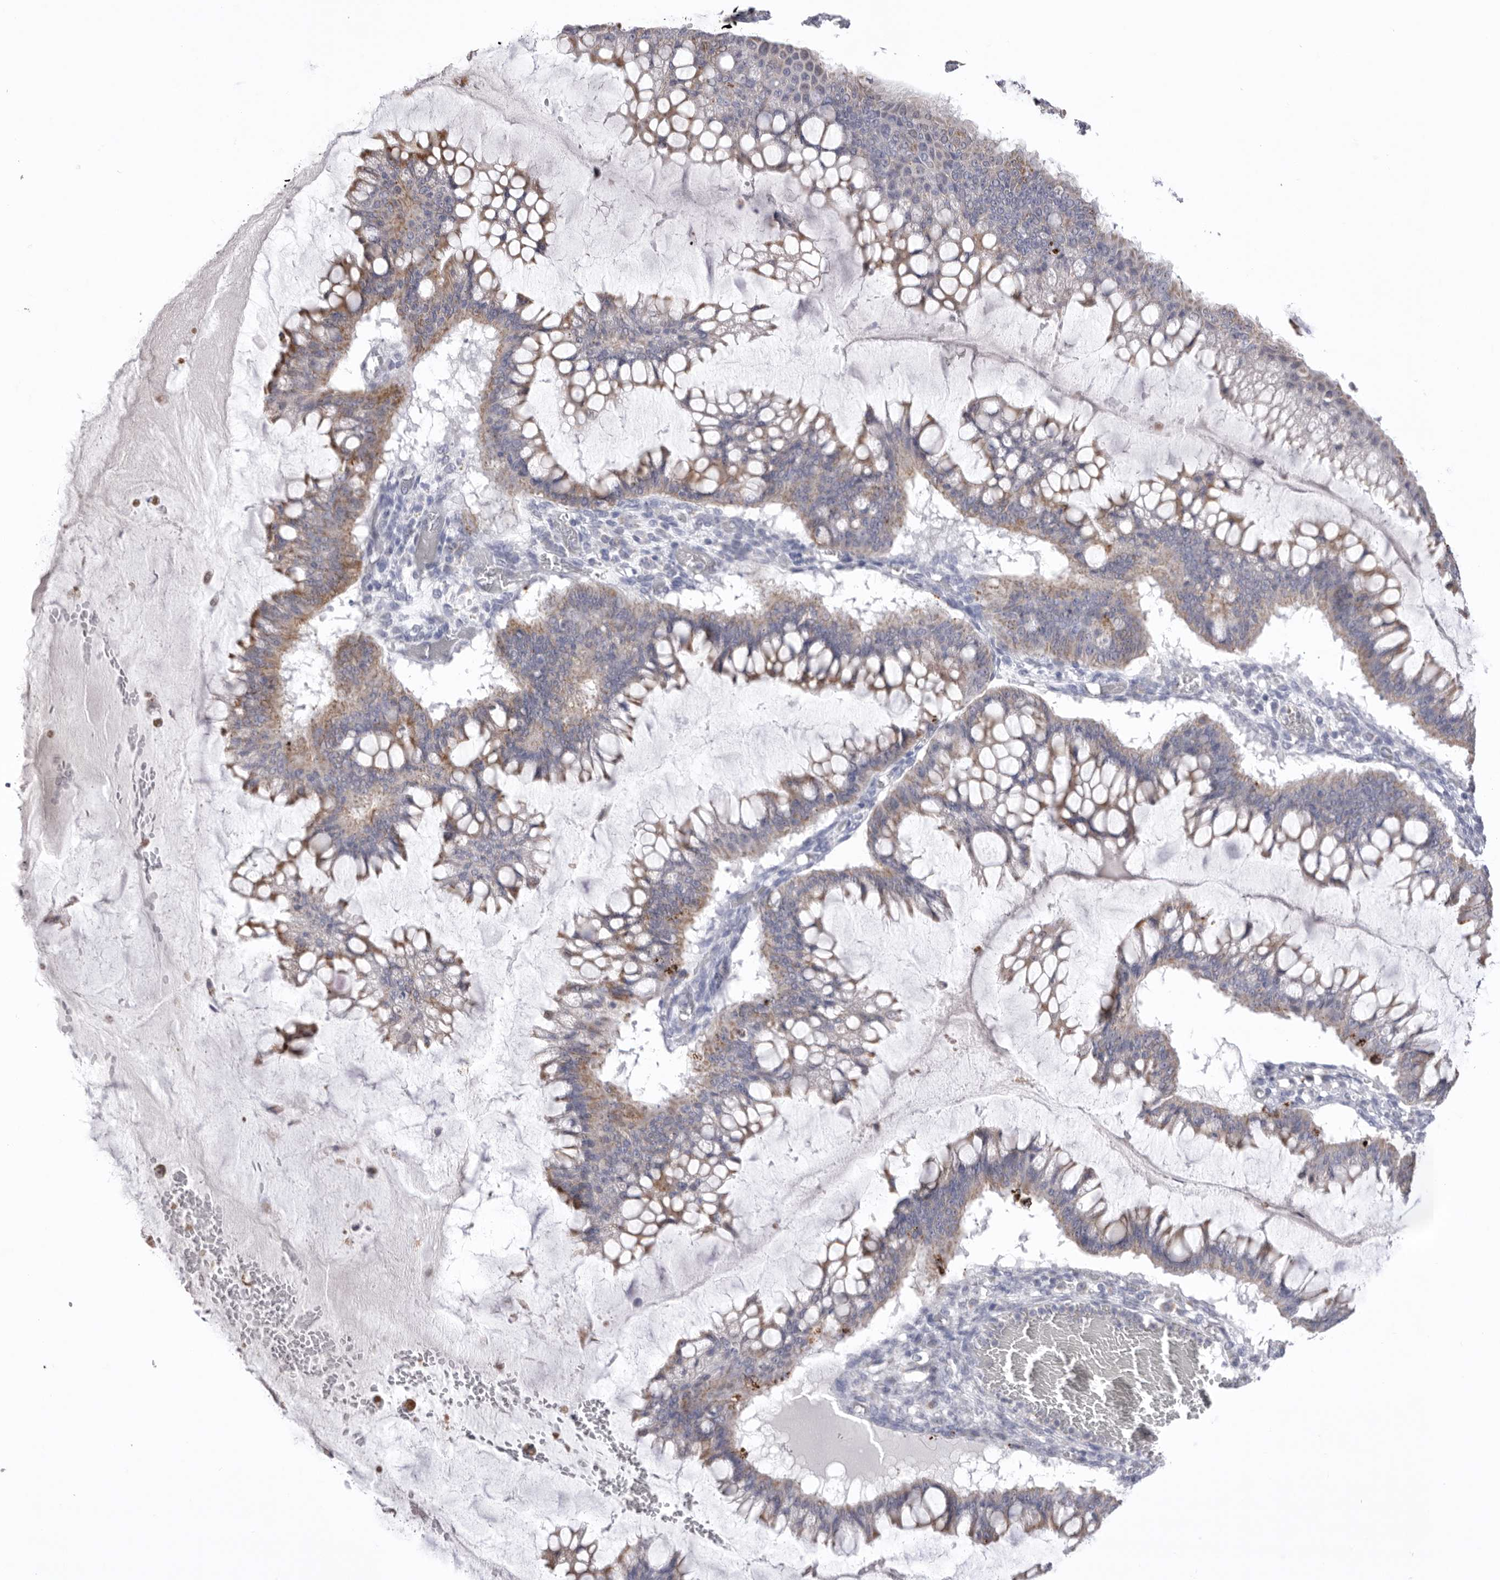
{"staining": {"intensity": "weak", "quantity": ">75%", "location": "cytoplasmic/membranous"}, "tissue": "ovarian cancer", "cell_type": "Tumor cells", "image_type": "cancer", "snomed": [{"axis": "morphology", "description": "Cystadenocarcinoma, mucinous, NOS"}, {"axis": "topography", "description": "Ovary"}], "caption": "Immunohistochemistry of ovarian cancer (mucinous cystadenocarcinoma) reveals low levels of weak cytoplasmic/membranous staining in about >75% of tumor cells.", "gene": "VDAC3", "patient": {"sex": "female", "age": 73}}